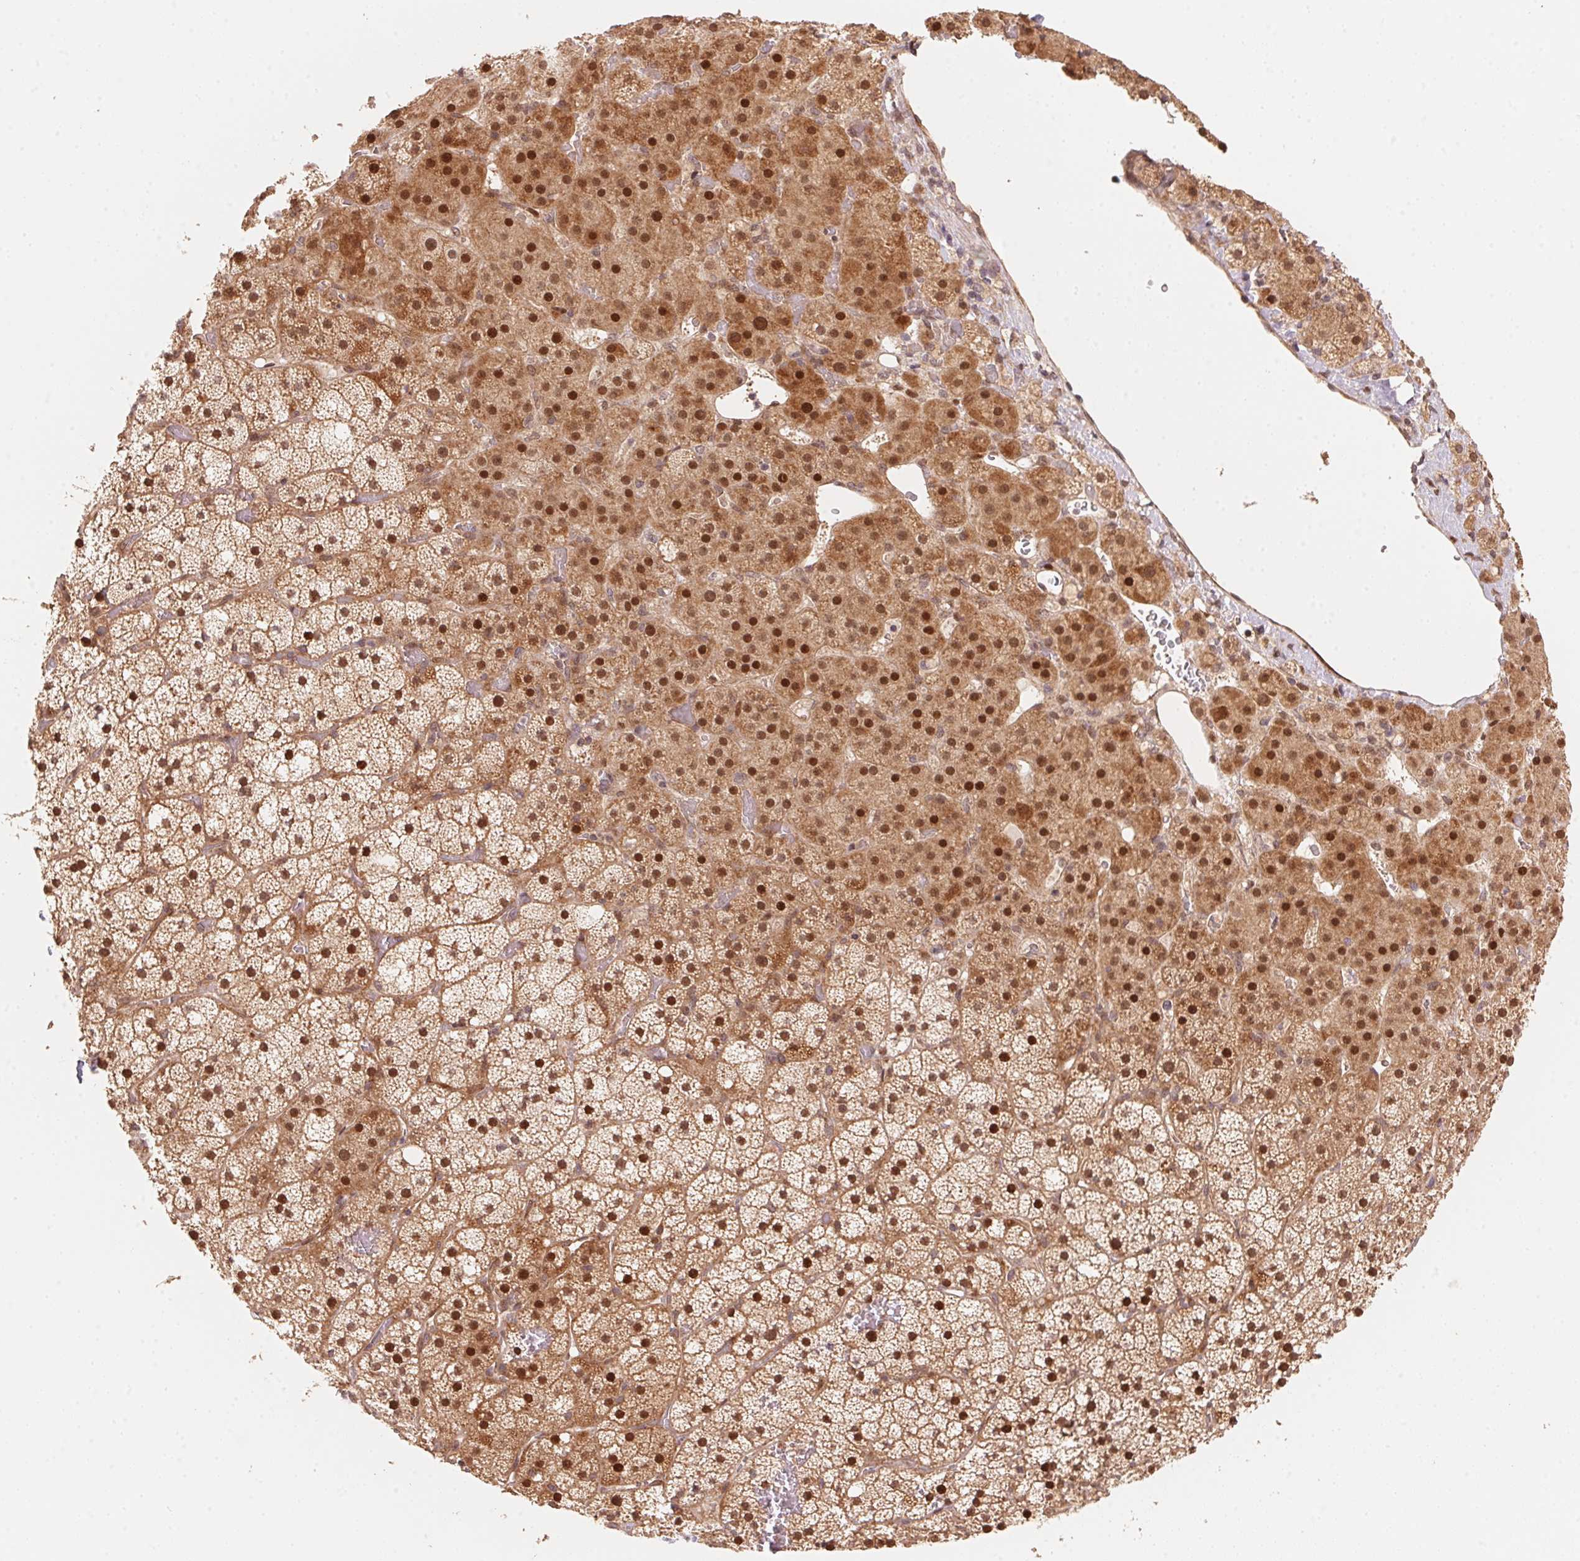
{"staining": {"intensity": "moderate", "quantity": ">75%", "location": "cytoplasmic/membranous,nuclear"}, "tissue": "adrenal gland", "cell_type": "Glandular cells", "image_type": "normal", "snomed": [{"axis": "morphology", "description": "Normal tissue, NOS"}, {"axis": "topography", "description": "Adrenal gland"}], "caption": "Normal adrenal gland displays moderate cytoplasmic/membranous,nuclear expression in about >75% of glandular cells.", "gene": "TNIP2", "patient": {"sex": "male", "age": 53}}